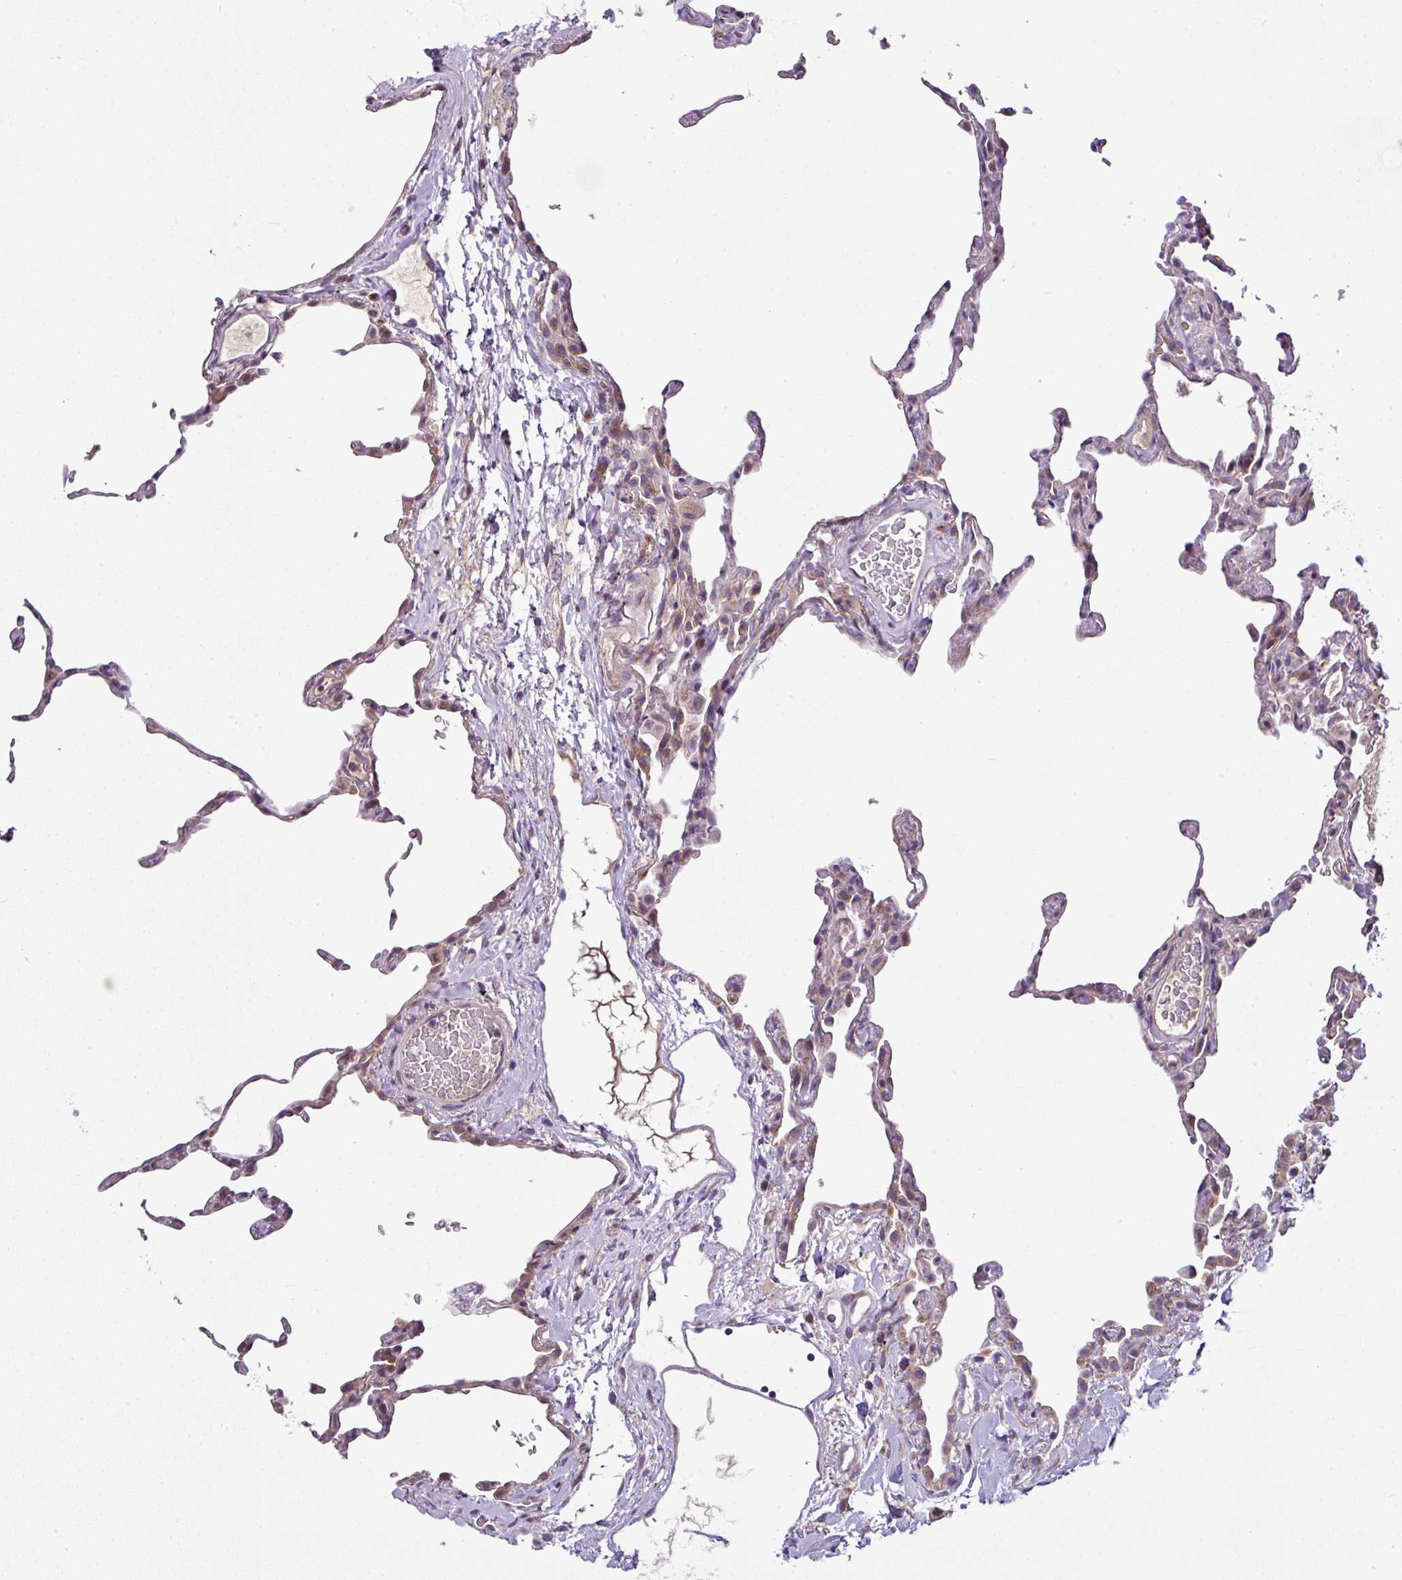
{"staining": {"intensity": "weak", "quantity": "25%-75%", "location": "cytoplasmic/membranous"}, "tissue": "lung", "cell_type": "Alveolar cells", "image_type": "normal", "snomed": [{"axis": "morphology", "description": "Normal tissue, NOS"}, {"axis": "topography", "description": "Lung"}], "caption": "Alveolar cells show low levels of weak cytoplasmic/membranous expression in about 25%-75% of cells in unremarkable lung. (DAB (3,3'-diaminobenzidine) IHC with brightfield microscopy, high magnification).", "gene": "GAN", "patient": {"sex": "female", "age": 57}}